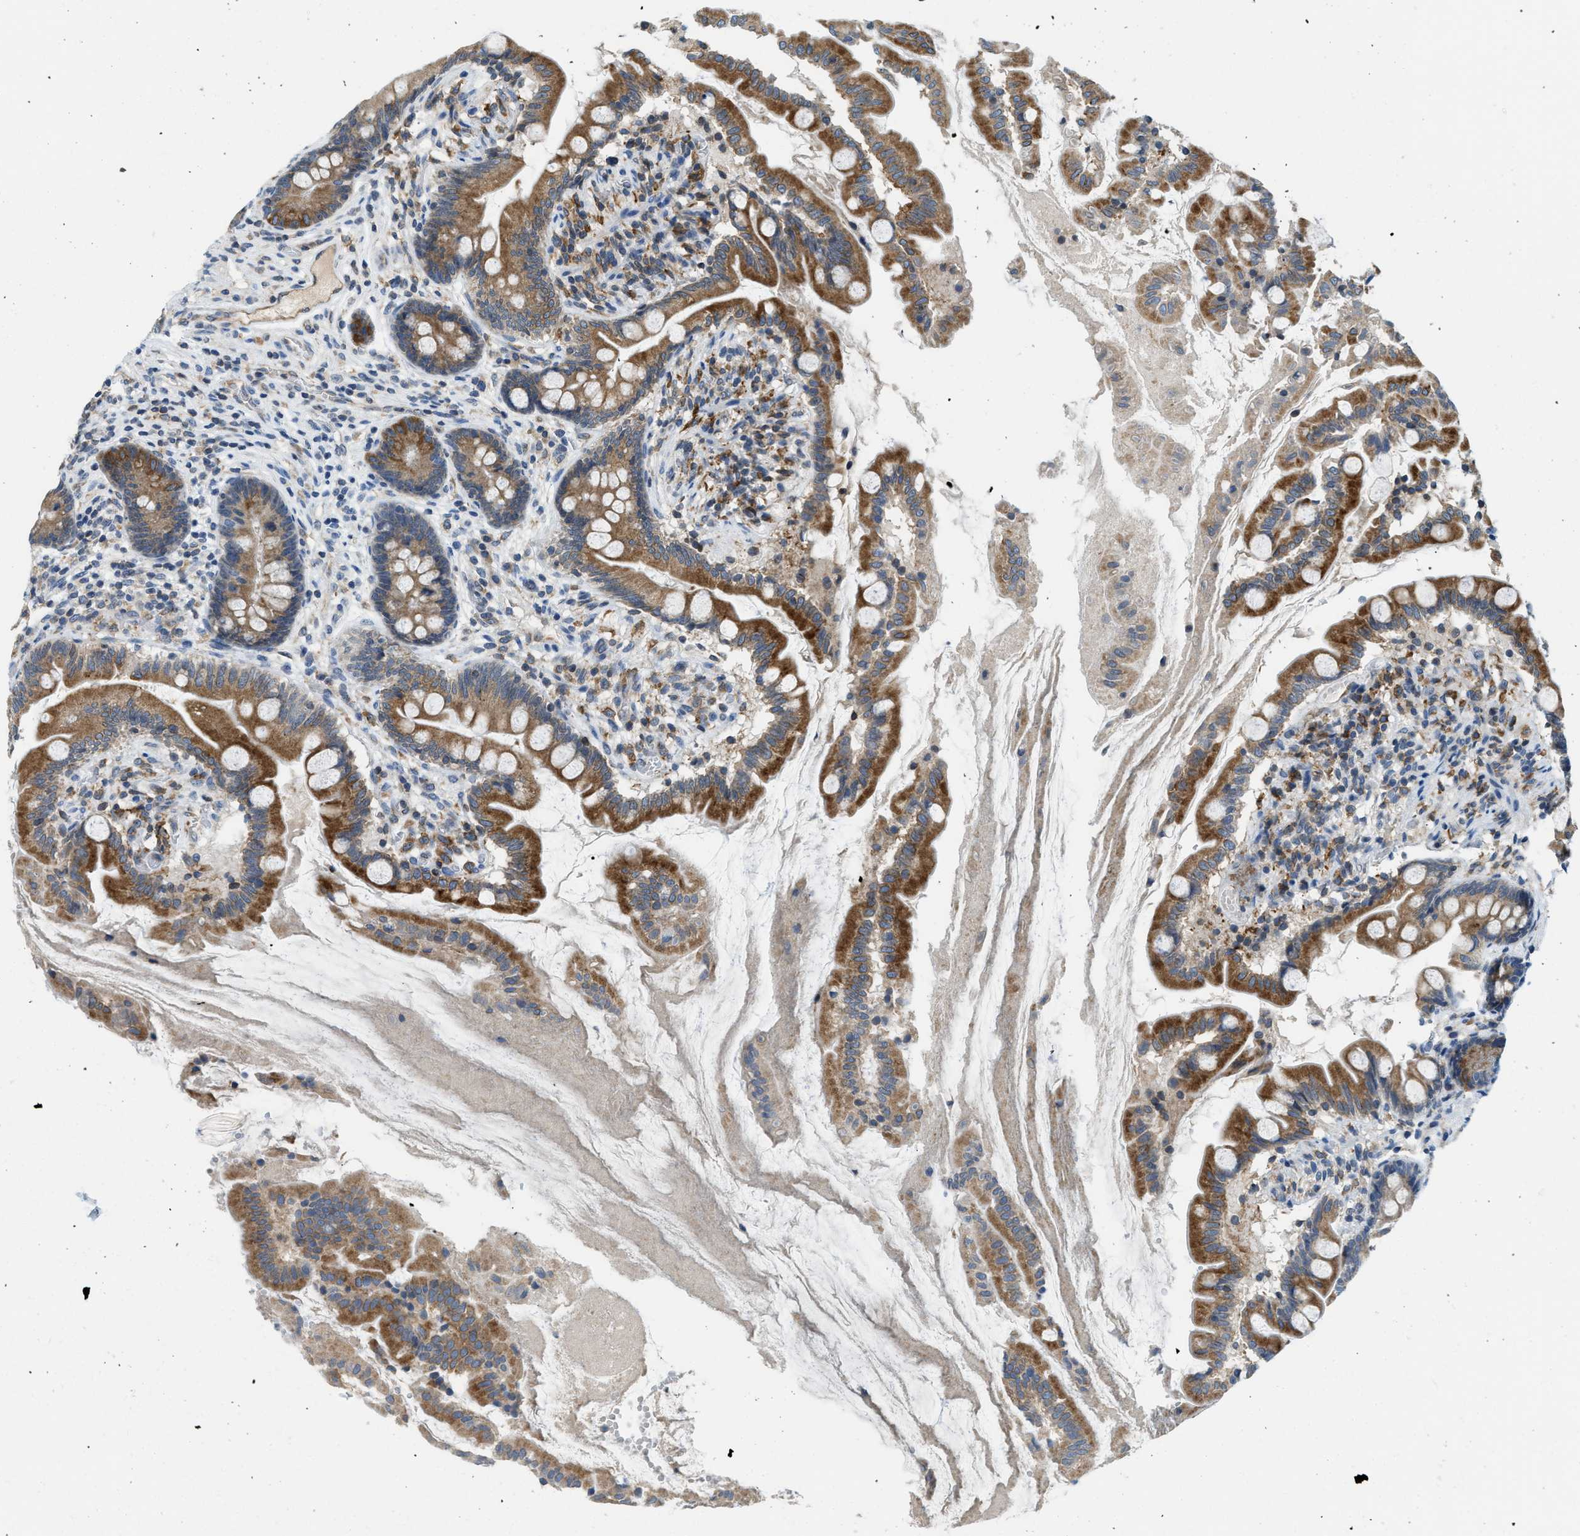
{"staining": {"intensity": "moderate", "quantity": ">75%", "location": "cytoplasmic/membranous"}, "tissue": "small intestine", "cell_type": "Glandular cells", "image_type": "normal", "snomed": [{"axis": "morphology", "description": "Normal tissue, NOS"}, {"axis": "topography", "description": "Small intestine"}], "caption": "Human small intestine stained with a brown dye reveals moderate cytoplasmic/membranous positive expression in about >75% of glandular cells.", "gene": "BCAP31", "patient": {"sex": "female", "age": 56}}